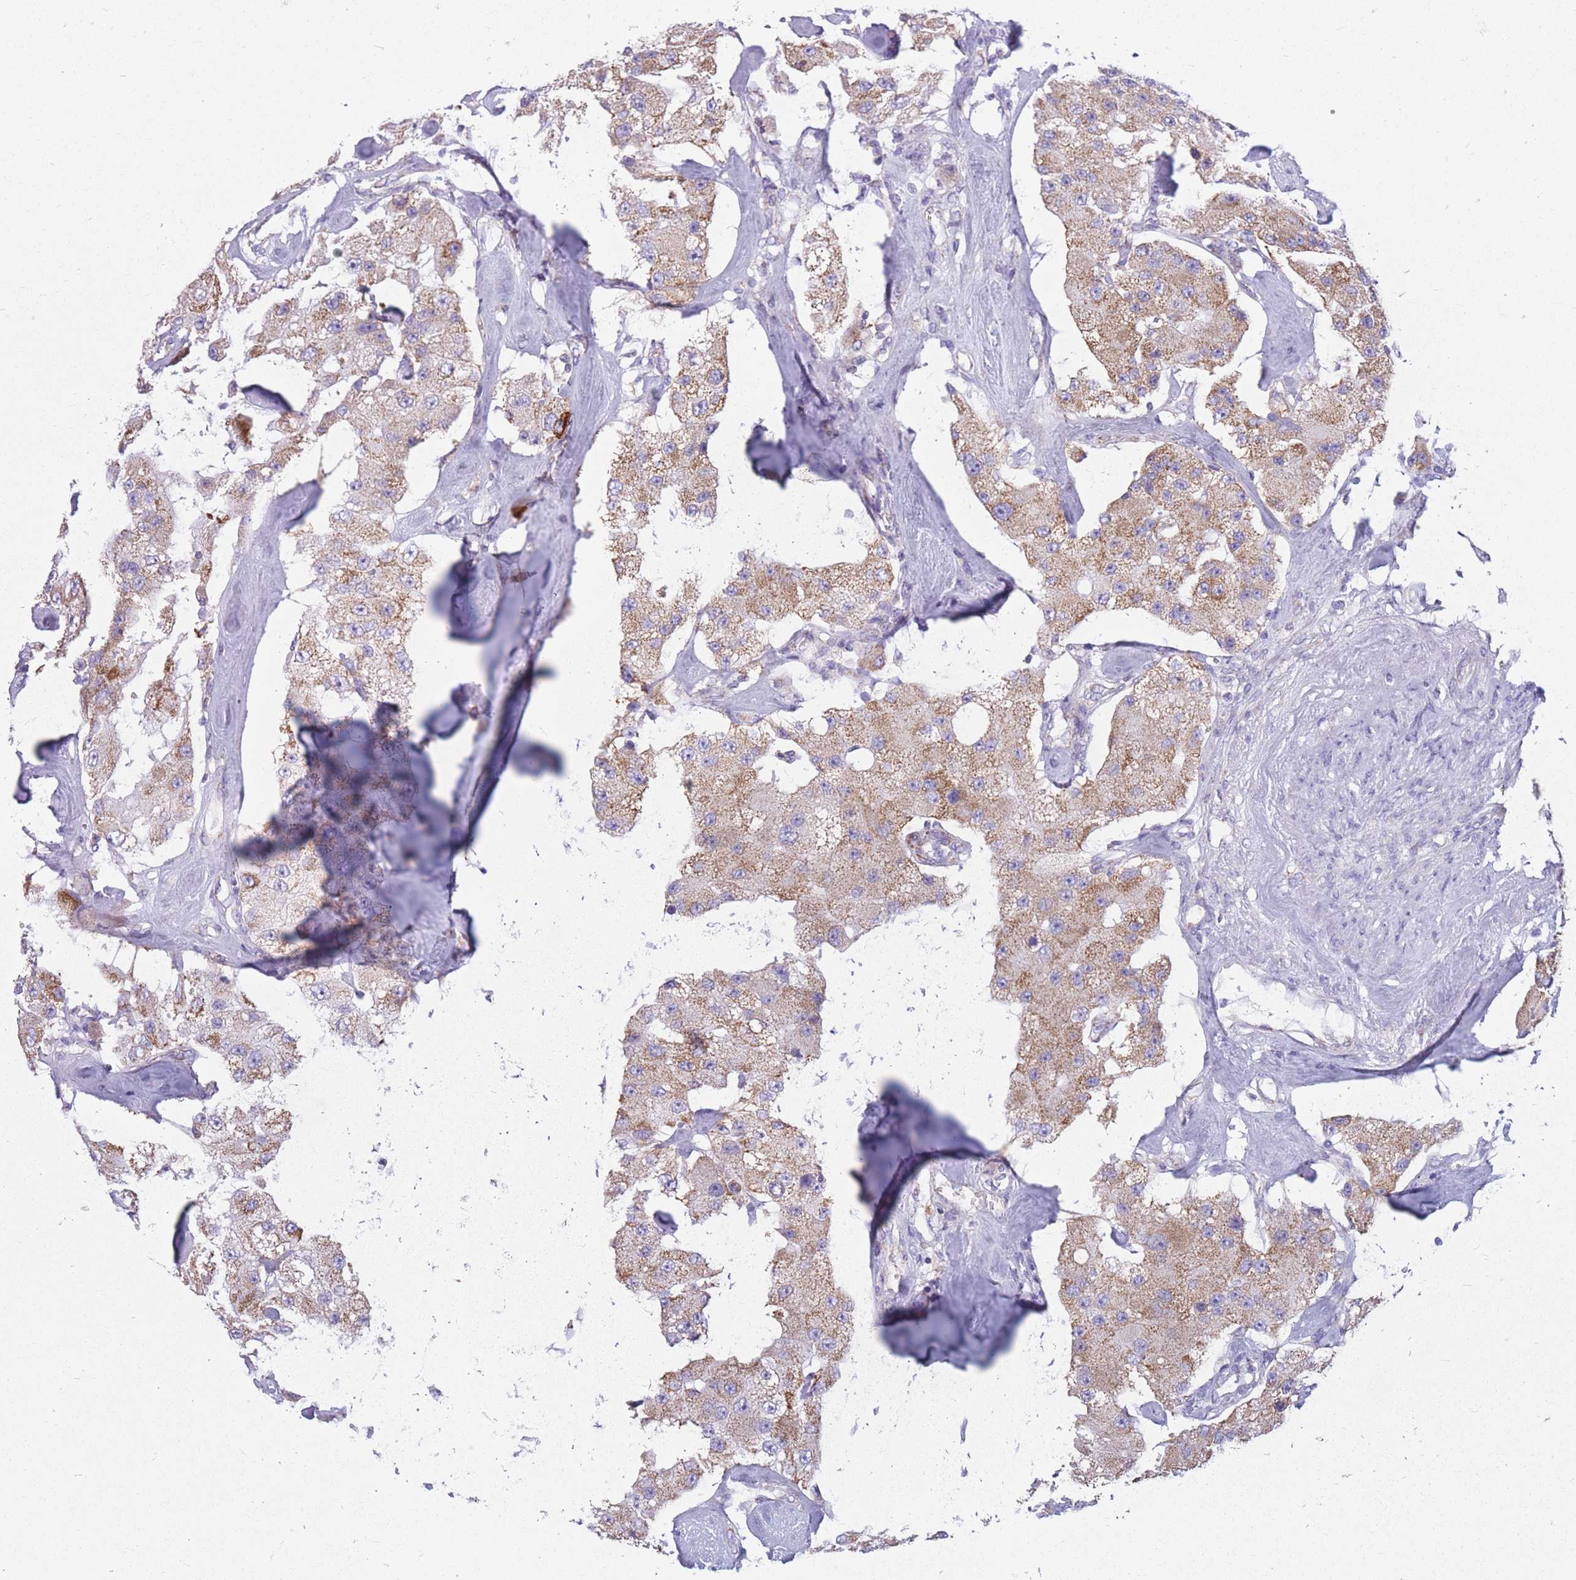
{"staining": {"intensity": "moderate", "quantity": ">75%", "location": "cytoplasmic/membranous"}, "tissue": "carcinoid", "cell_type": "Tumor cells", "image_type": "cancer", "snomed": [{"axis": "morphology", "description": "Carcinoid, malignant, NOS"}, {"axis": "topography", "description": "Pancreas"}], "caption": "Malignant carcinoid was stained to show a protein in brown. There is medium levels of moderate cytoplasmic/membranous positivity in approximately >75% of tumor cells. (Brightfield microscopy of DAB IHC at high magnification).", "gene": "PCSK1", "patient": {"sex": "male", "age": 41}}